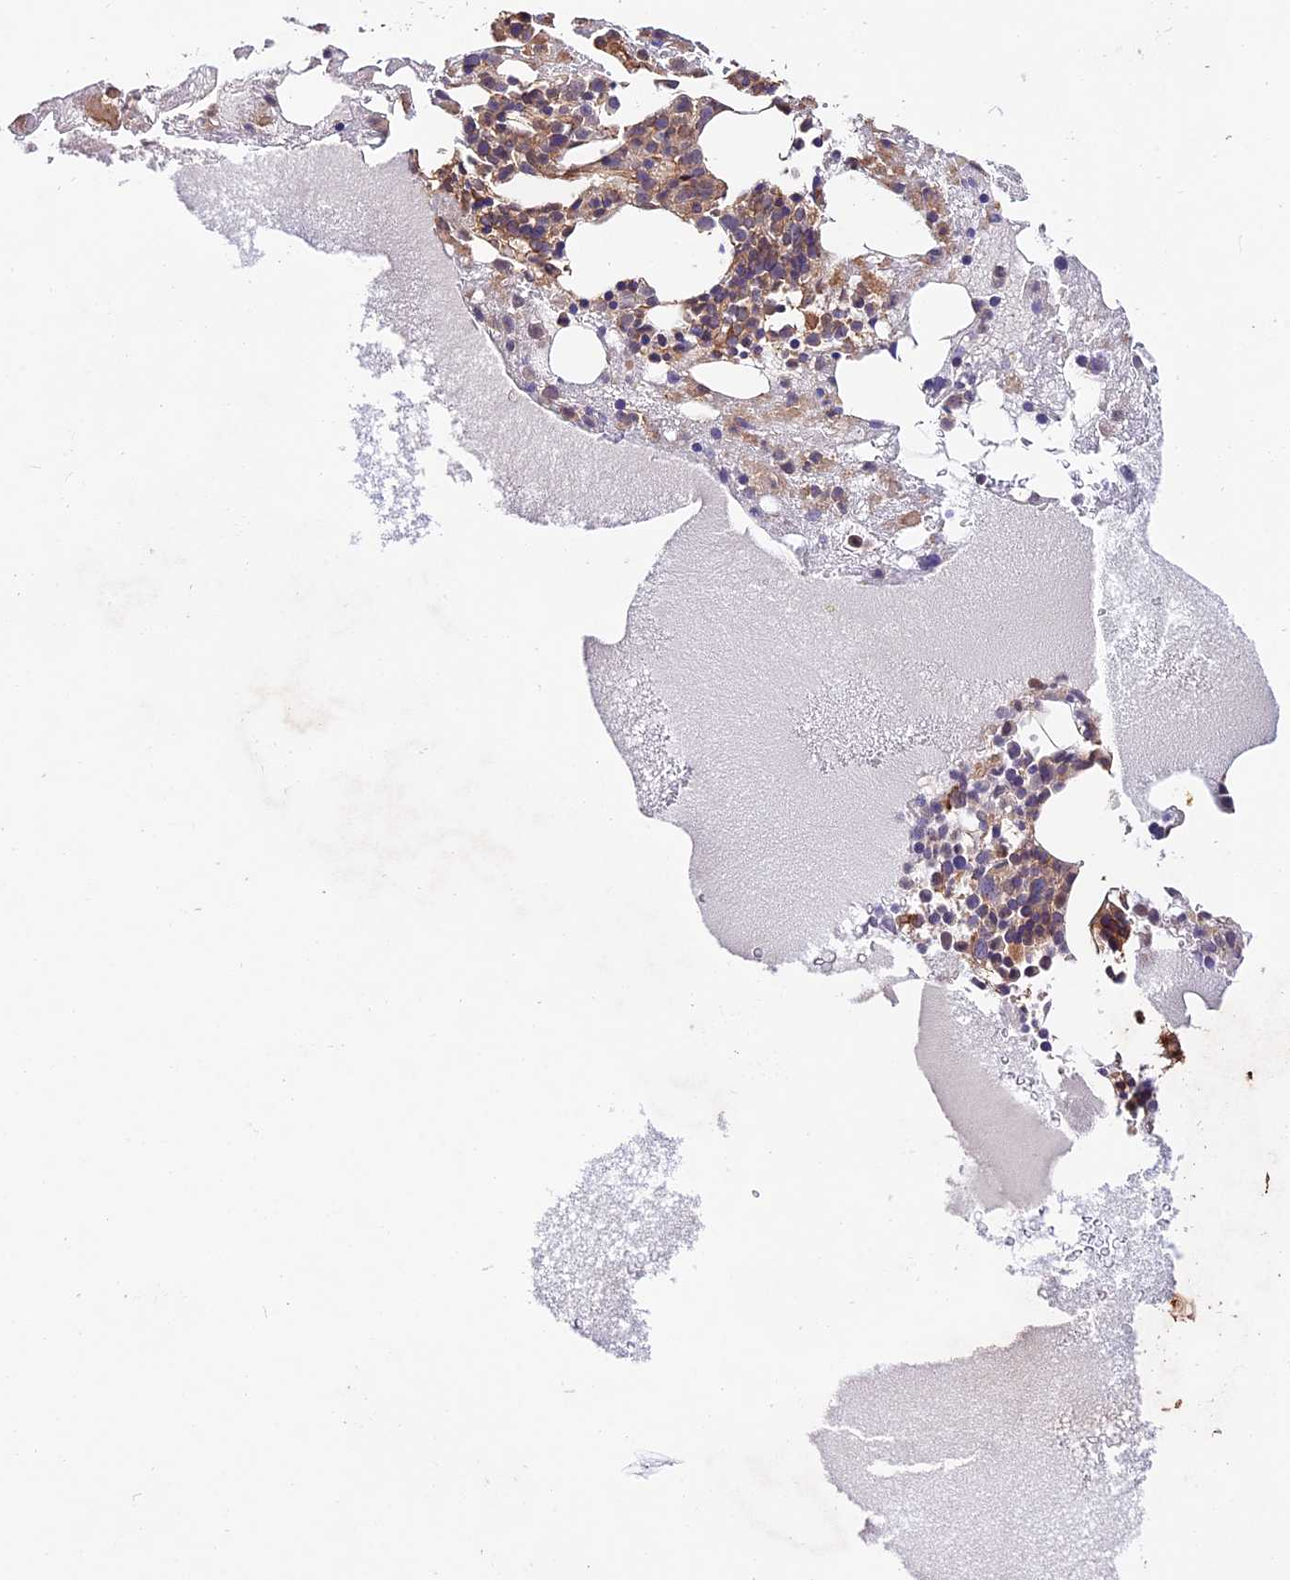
{"staining": {"intensity": "moderate", "quantity": "25%-75%", "location": "cytoplasmic/membranous"}, "tissue": "bone marrow", "cell_type": "Hematopoietic cells", "image_type": "normal", "snomed": [{"axis": "morphology", "description": "Normal tissue, NOS"}, {"axis": "topography", "description": "Bone marrow"}], "caption": "Bone marrow stained with DAB immunohistochemistry displays medium levels of moderate cytoplasmic/membranous staining in about 25%-75% of hematopoietic cells.", "gene": "CES3", "patient": {"sex": "male", "age": 61}}